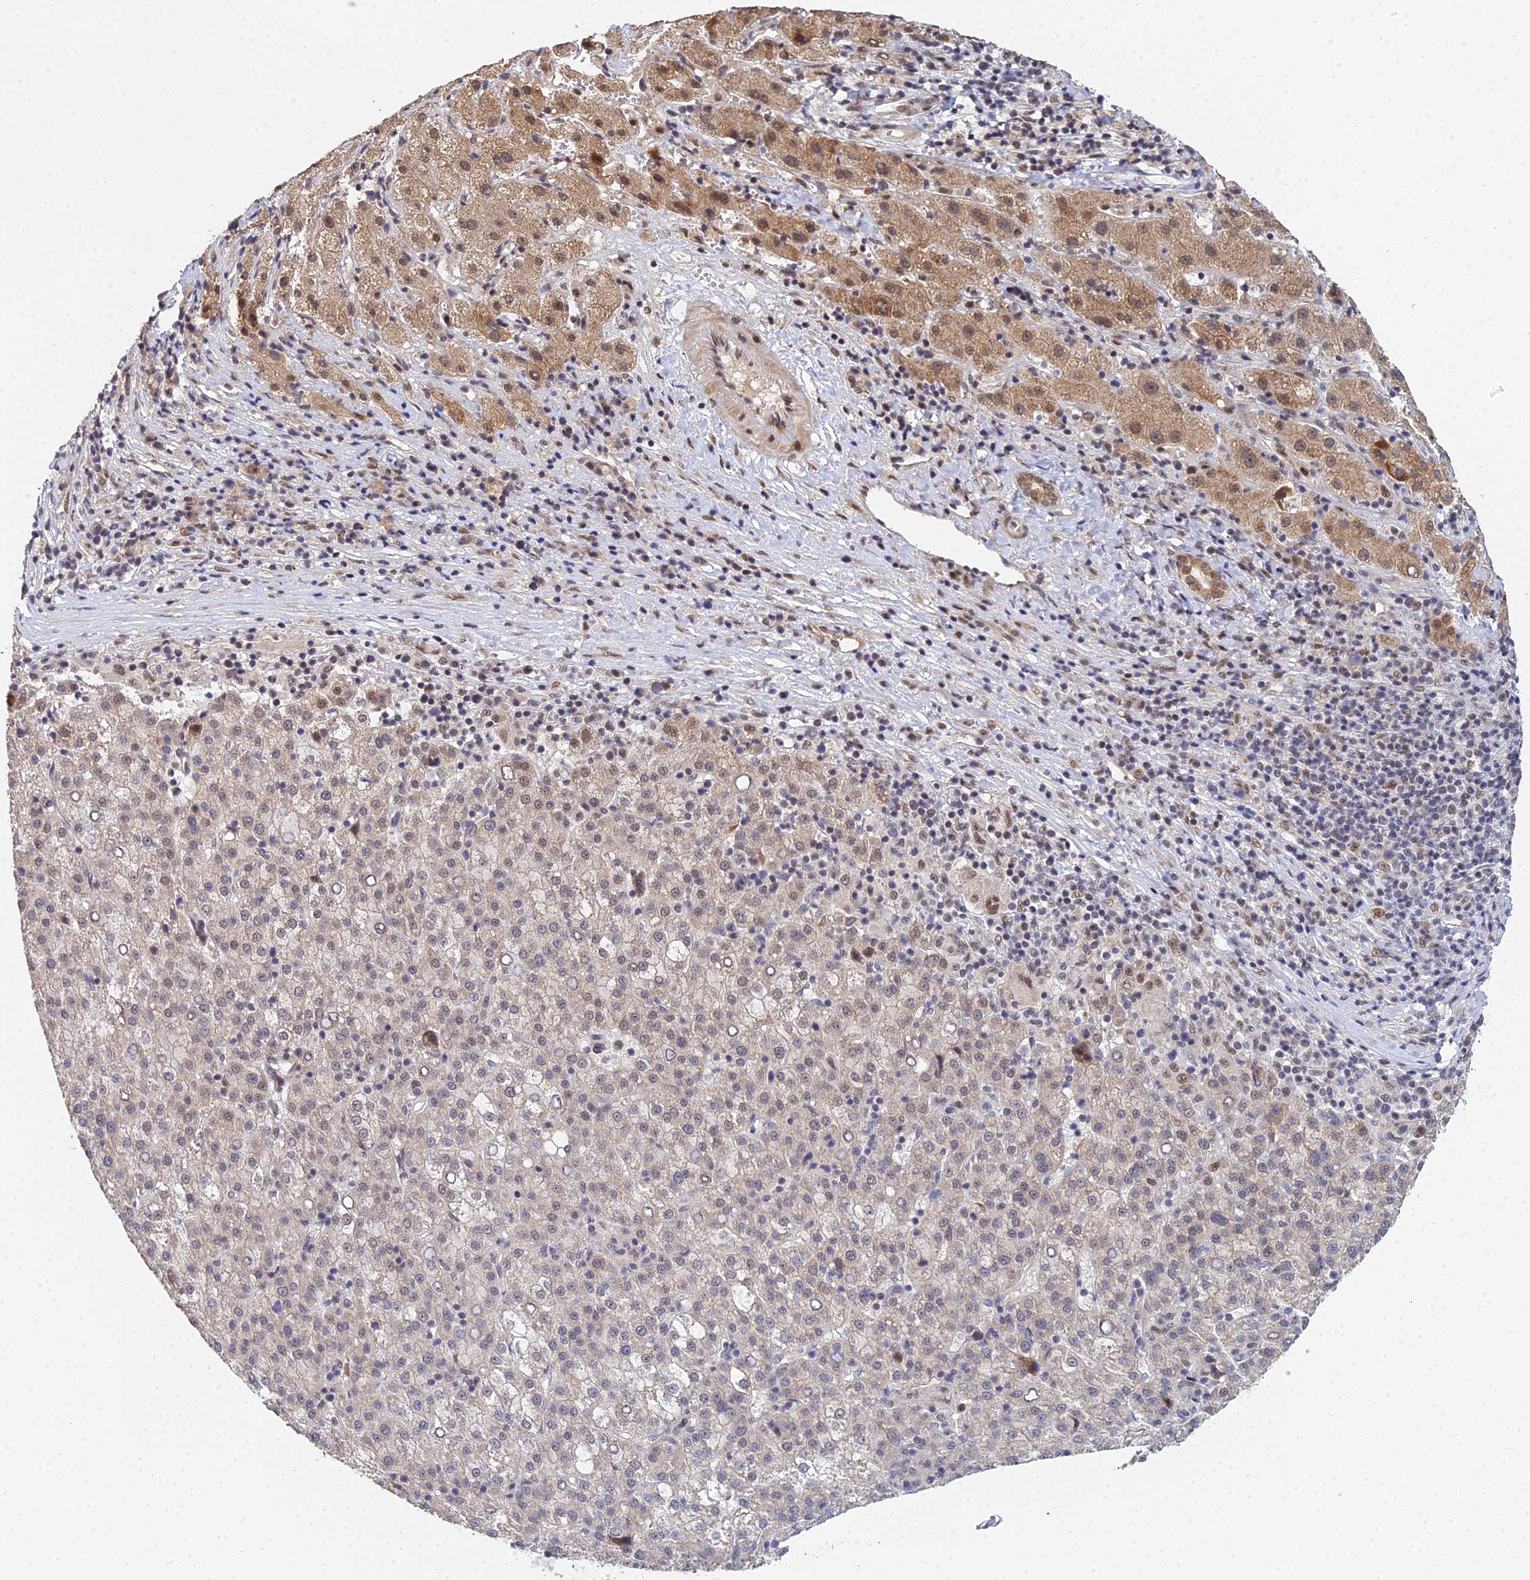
{"staining": {"intensity": "weak", "quantity": "<25%", "location": "nuclear"}, "tissue": "liver cancer", "cell_type": "Tumor cells", "image_type": "cancer", "snomed": [{"axis": "morphology", "description": "Carcinoma, Hepatocellular, NOS"}, {"axis": "topography", "description": "Liver"}], "caption": "This is an IHC image of hepatocellular carcinoma (liver). There is no staining in tumor cells.", "gene": "ERCC5", "patient": {"sex": "female", "age": 58}}